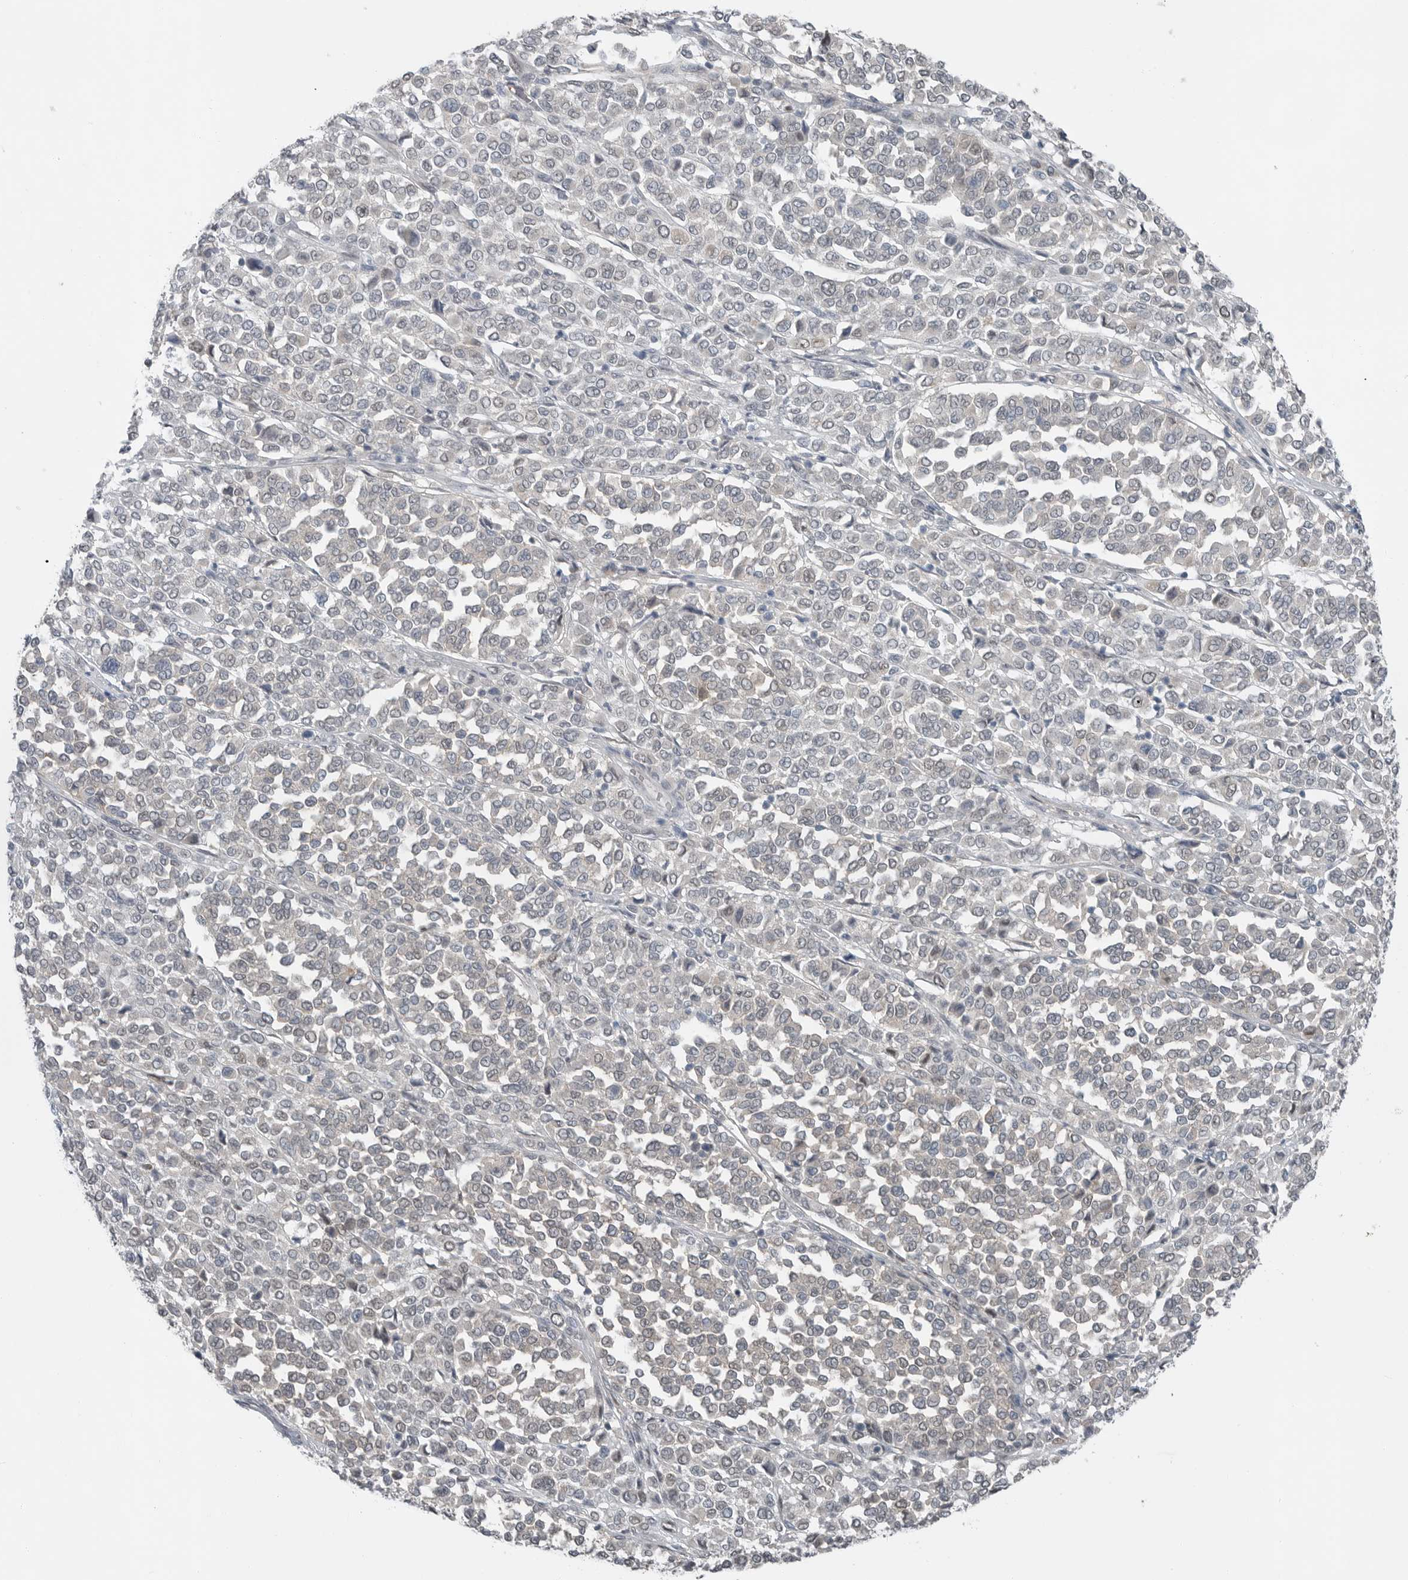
{"staining": {"intensity": "negative", "quantity": "none", "location": "none"}, "tissue": "melanoma", "cell_type": "Tumor cells", "image_type": "cancer", "snomed": [{"axis": "morphology", "description": "Malignant melanoma, Metastatic site"}, {"axis": "topography", "description": "Pancreas"}], "caption": "The image shows no significant expression in tumor cells of malignant melanoma (metastatic site). (DAB (3,3'-diaminobenzidine) IHC with hematoxylin counter stain).", "gene": "MFAP3L", "patient": {"sex": "female", "age": 30}}